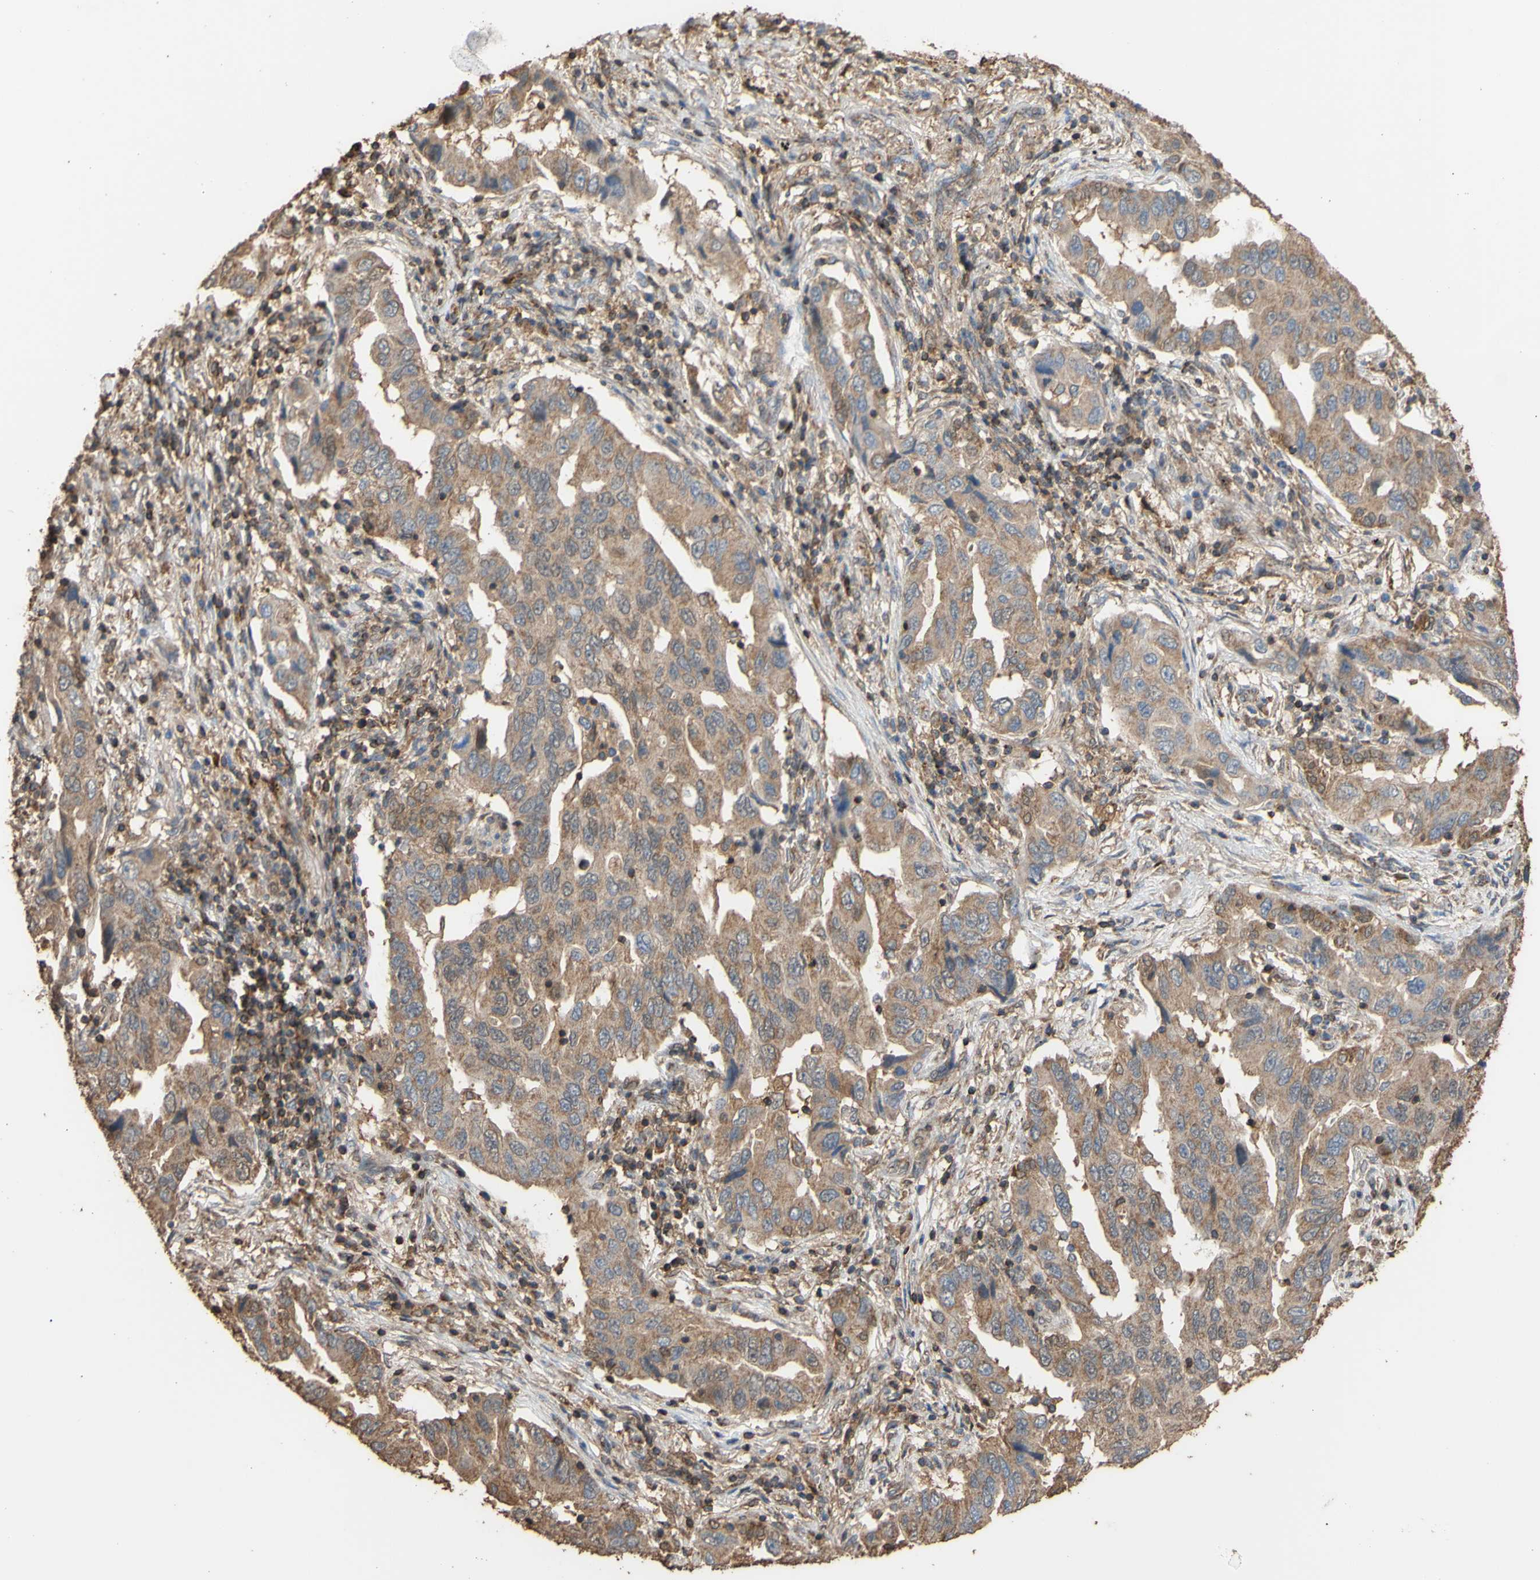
{"staining": {"intensity": "moderate", "quantity": ">75%", "location": "cytoplasmic/membranous"}, "tissue": "lung cancer", "cell_type": "Tumor cells", "image_type": "cancer", "snomed": [{"axis": "morphology", "description": "Adenocarcinoma, NOS"}, {"axis": "topography", "description": "Lung"}], "caption": "Lung cancer (adenocarcinoma) stained for a protein reveals moderate cytoplasmic/membranous positivity in tumor cells. The staining is performed using DAB brown chromogen to label protein expression. The nuclei are counter-stained blue using hematoxylin.", "gene": "ALDH9A1", "patient": {"sex": "female", "age": 65}}